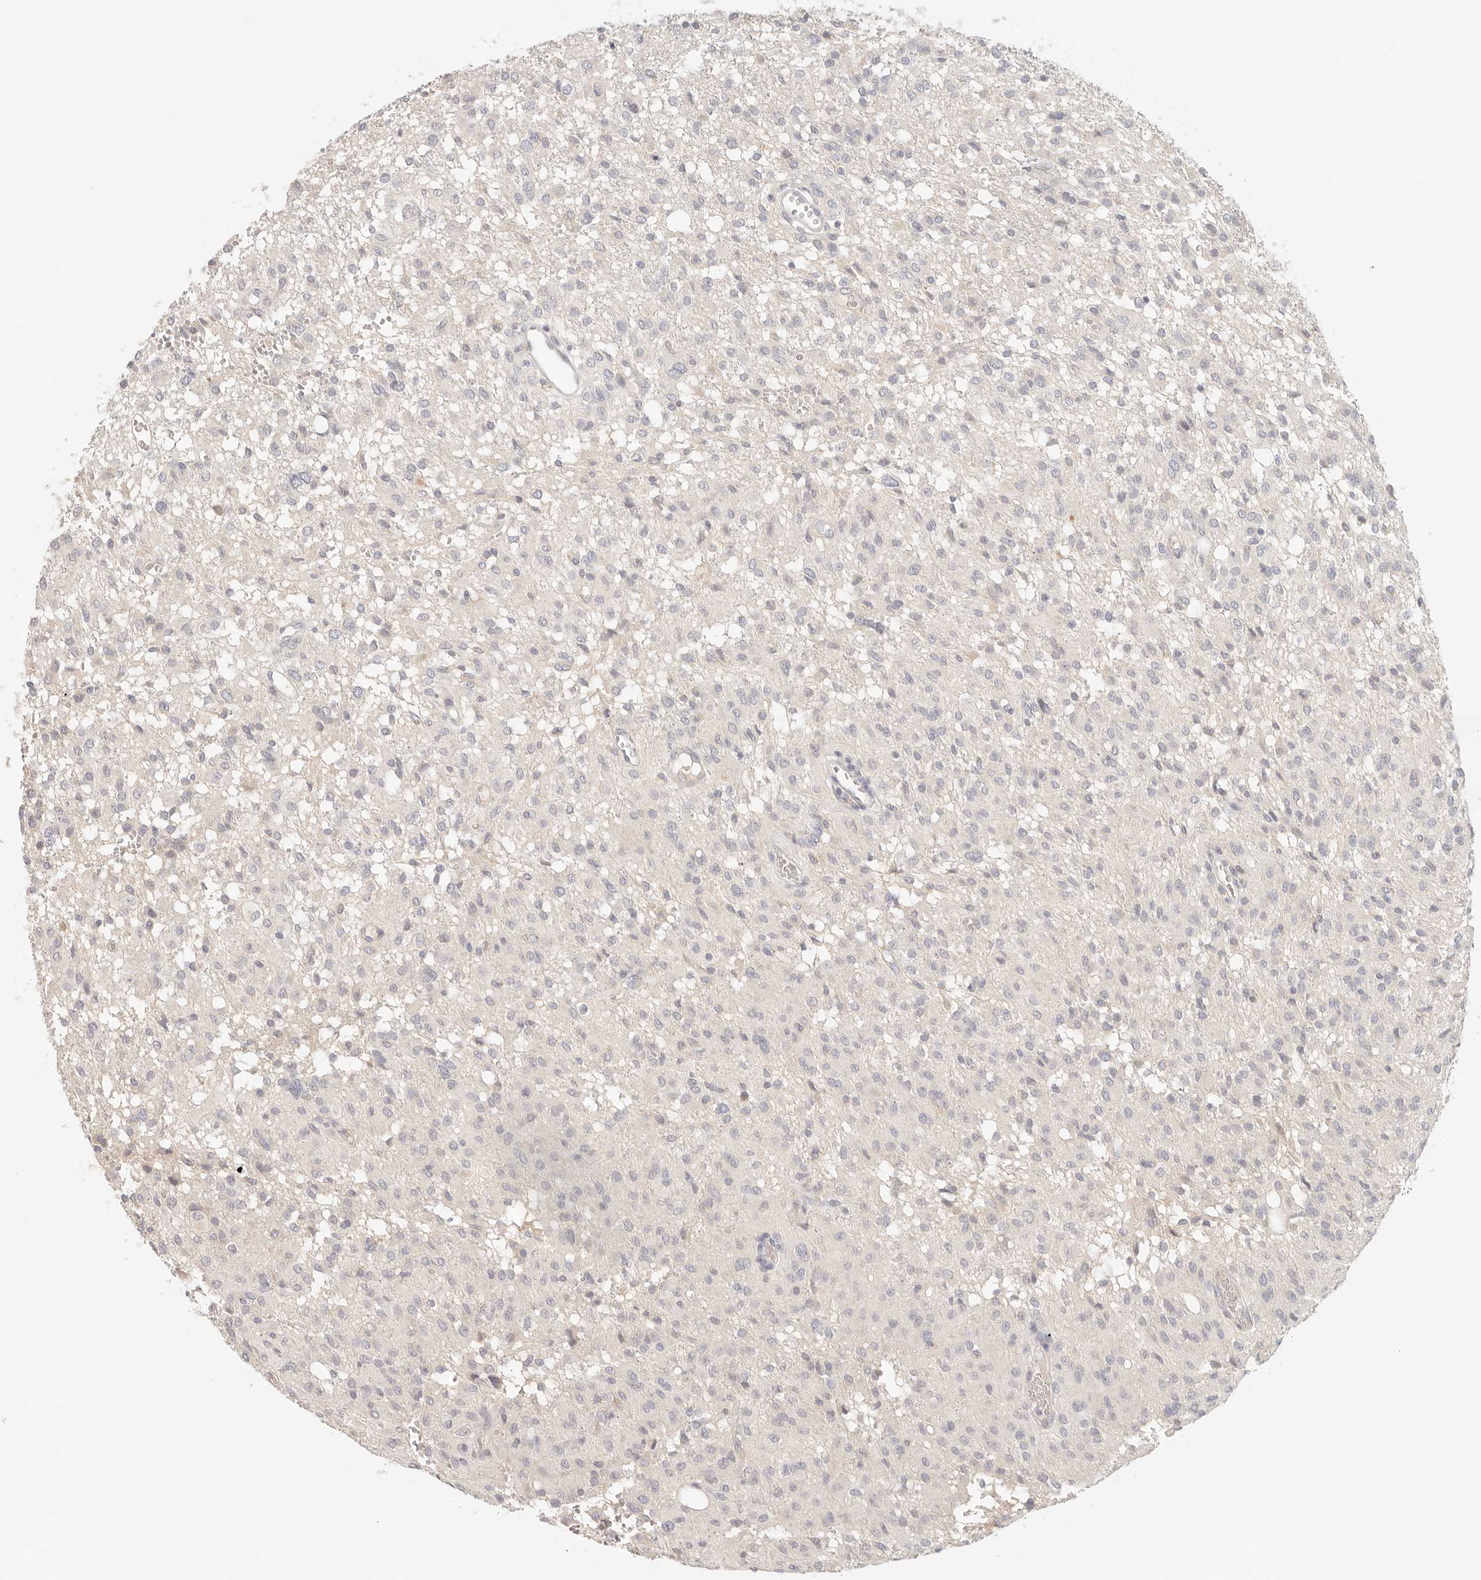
{"staining": {"intensity": "negative", "quantity": "none", "location": "none"}, "tissue": "glioma", "cell_type": "Tumor cells", "image_type": "cancer", "snomed": [{"axis": "morphology", "description": "Glioma, malignant, High grade"}, {"axis": "topography", "description": "Brain"}], "caption": "Immunohistochemistry (IHC) histopathology image of neoplastic tissue: human glioma stained with DAB demonstrates no significant protein expression in tumor cells.", "gene": "SPHK1", "patient": {"sex": "female", "age": 59}}